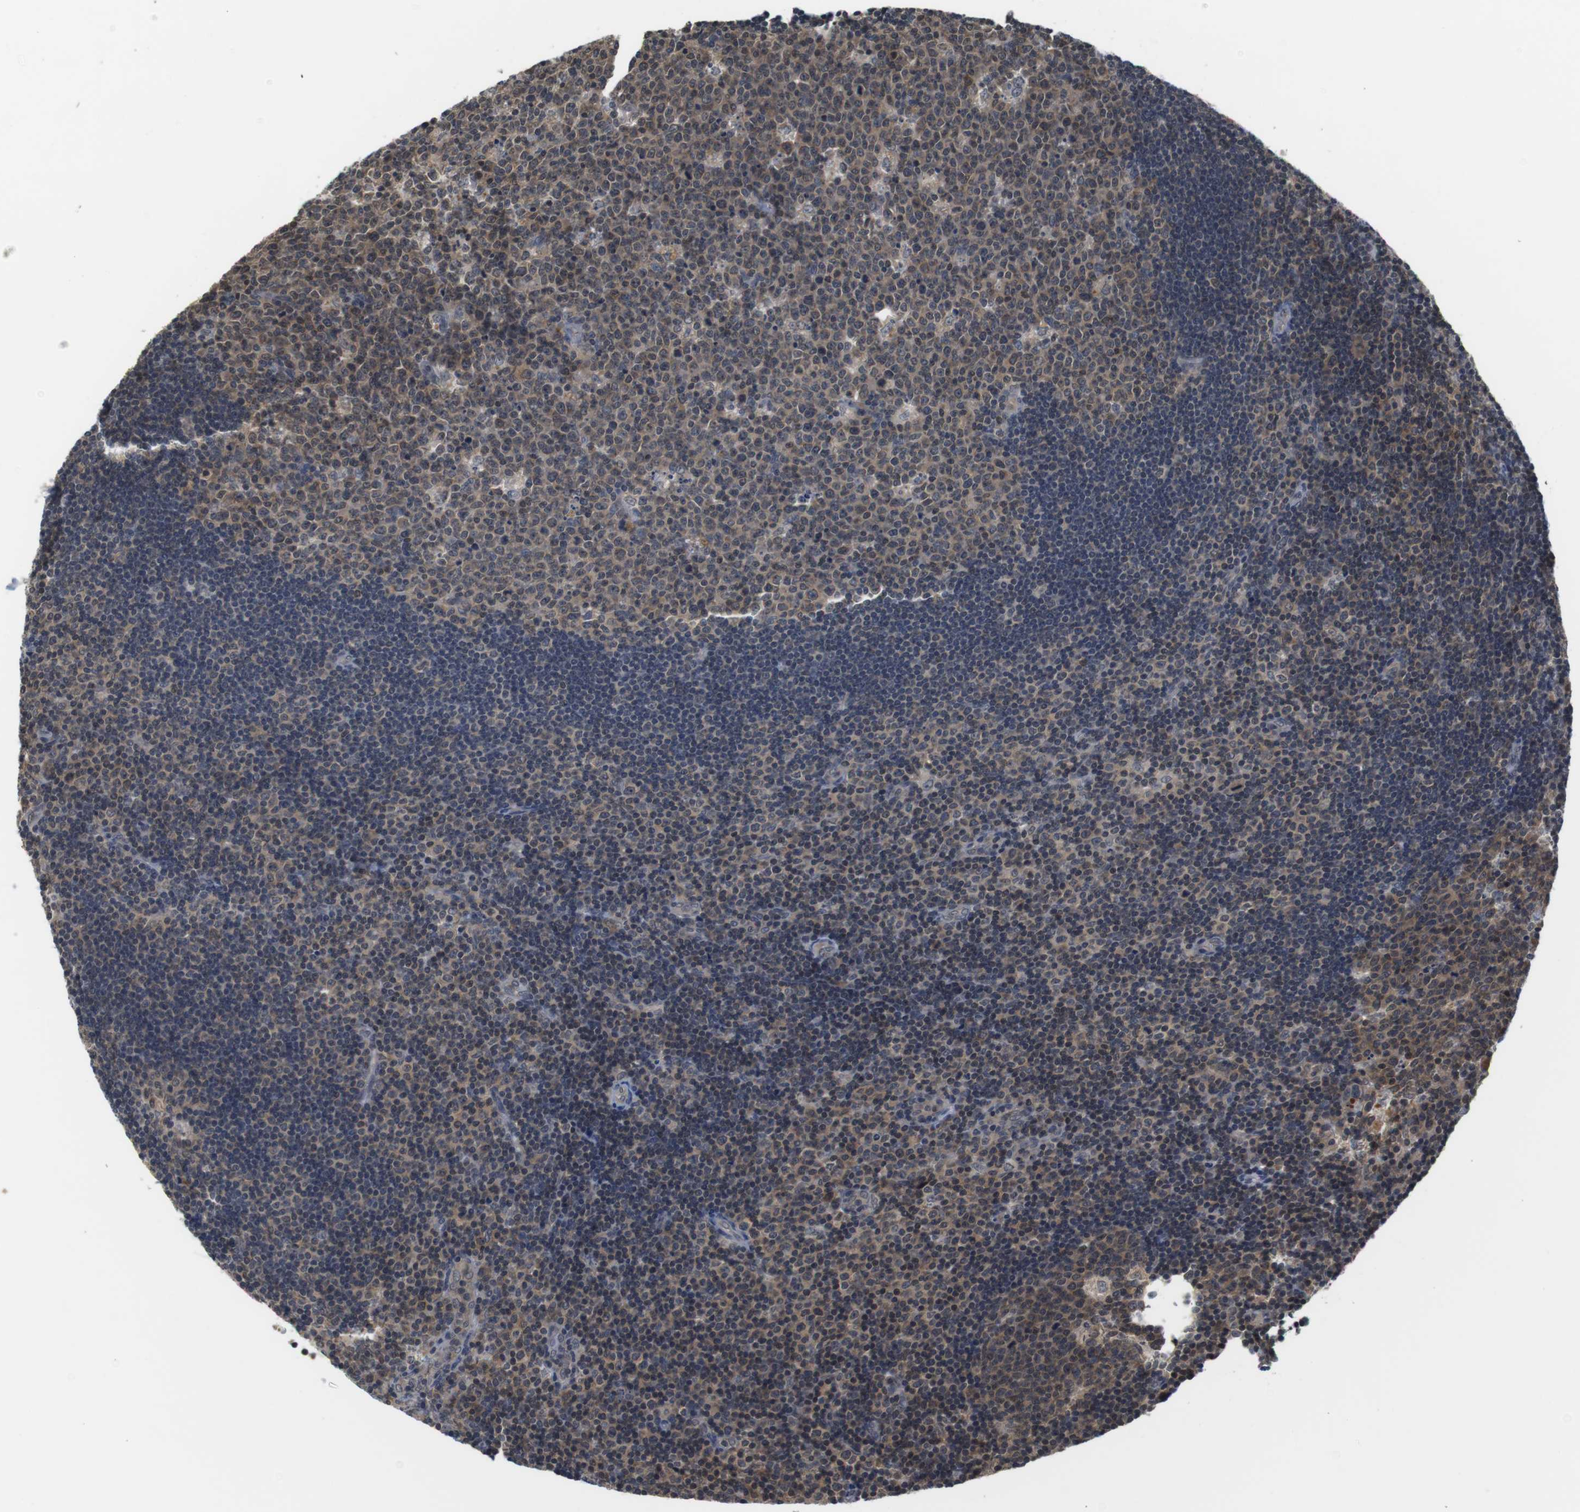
{"staining": {"intensity": "weak", "quantity": ">75%", "location": "cytoplasmic/membranous"}, "tissue": "lymph node", "cell_type": "Germinal center cells", "image_type": "normal", "snomed": [{"axis": "morphology", "description": "Normal tissue, NOS"}, {"axis": "topography", "description": "Lymph node"}, {"axis": "topography", "description": "Salivary gland"}], "caption": "This is an image of immunohistochemistry (IHC) staining of normal lymph node, which shows weak staining in the cytoplasmic/membranous of germinal center cells.", "gene": "FADD", "patient": {"sex": "male", "age": 8}}